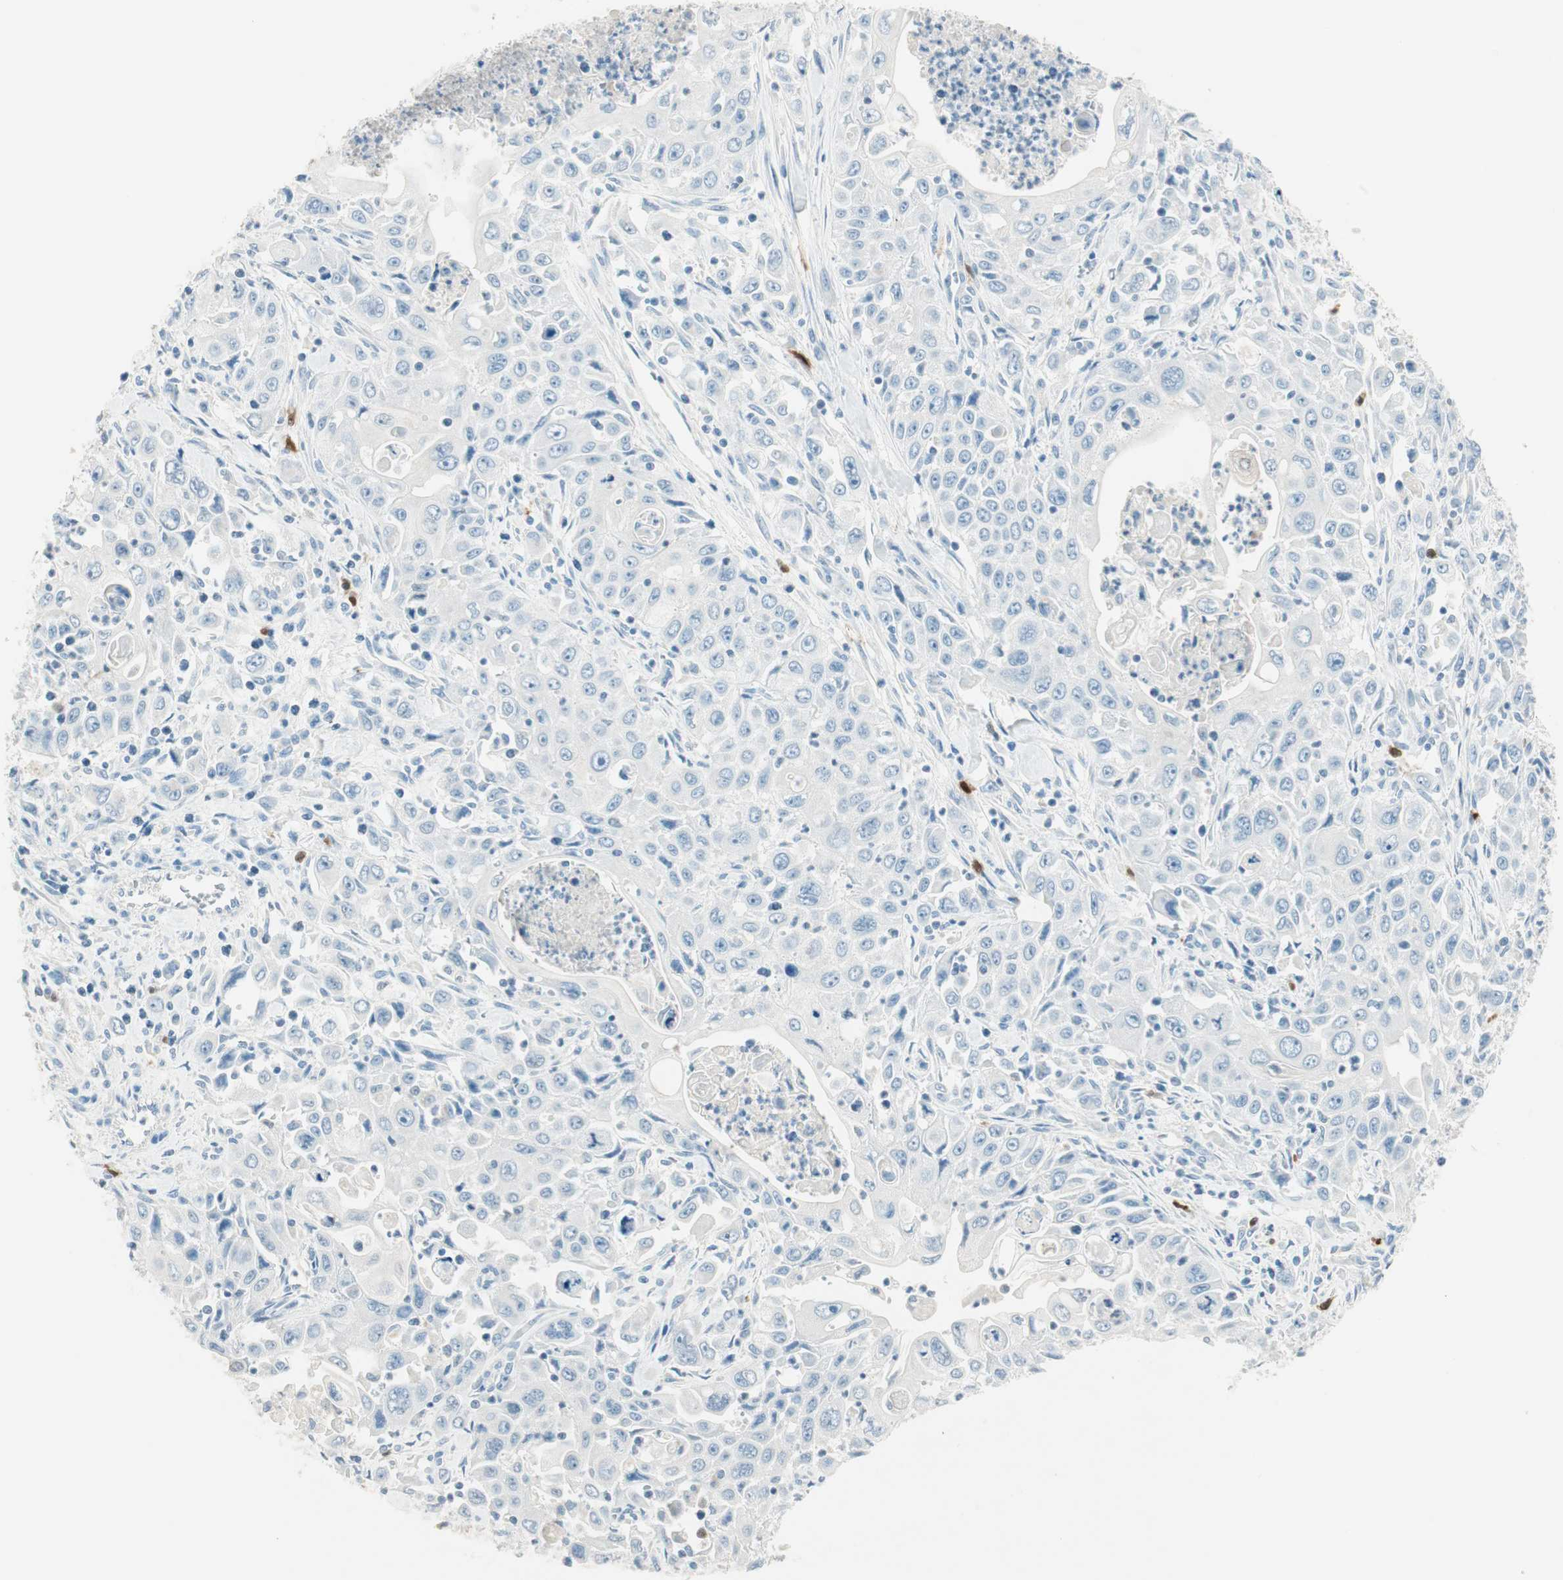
{"staining": {"intensity": "negative", "quantity": "none", "location": "none"}, "tissue": "pancreatic cancer", "cell_type": "Tumor cells", "image_type": "cancer", "snomed": [{"axis": "morphology", "description": "Adenocarcinoma, NOS"}, {"axis": "topography", "description": "Pancreas"}], "caption": "Tumor cells show no significant protein staining in adenocarcinoma (pancreatic).", "gene": "HPGD", "patient": {"sex": "male", "age": 70}}